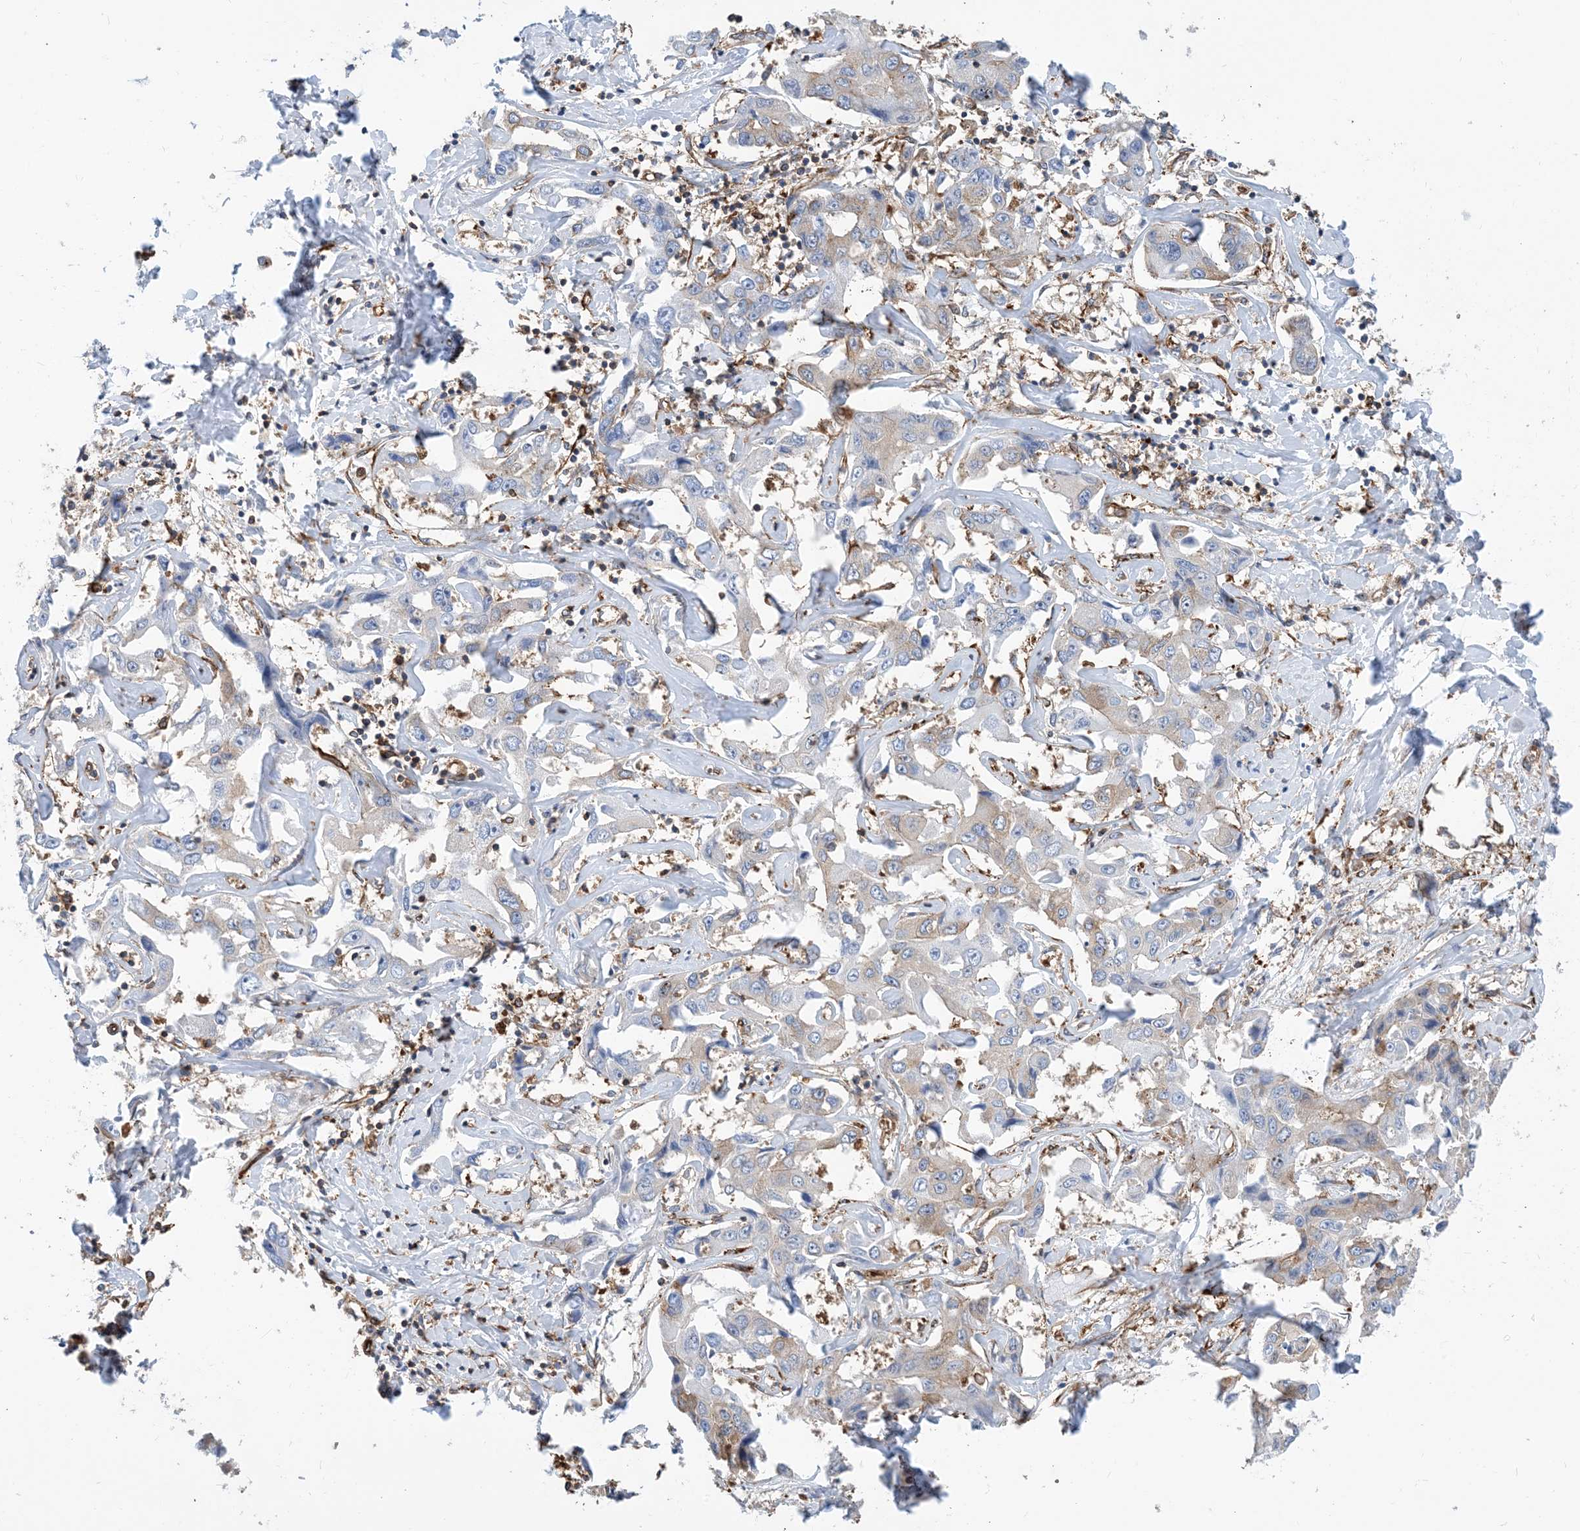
{"staining": {"intensity": "weak", "quantity": "<25%", "location": "cytoplasmic/membranous"}, "tissue": "liver cancer", "cell_type": "Tumor cells", "image_type": "cancer", "snomed": [{"axis": "morphology", "description": "Cholangiocarcinoma"}, {"axis": "topography", "description": "Liver"}], "caption": "DAB immunohistochemical staining of liver cholangiocarcinoma reveals no significant expression in tumor cells.", "gene": "DYNC1LI1", "patient": {"sex": "male", "age": 59}}